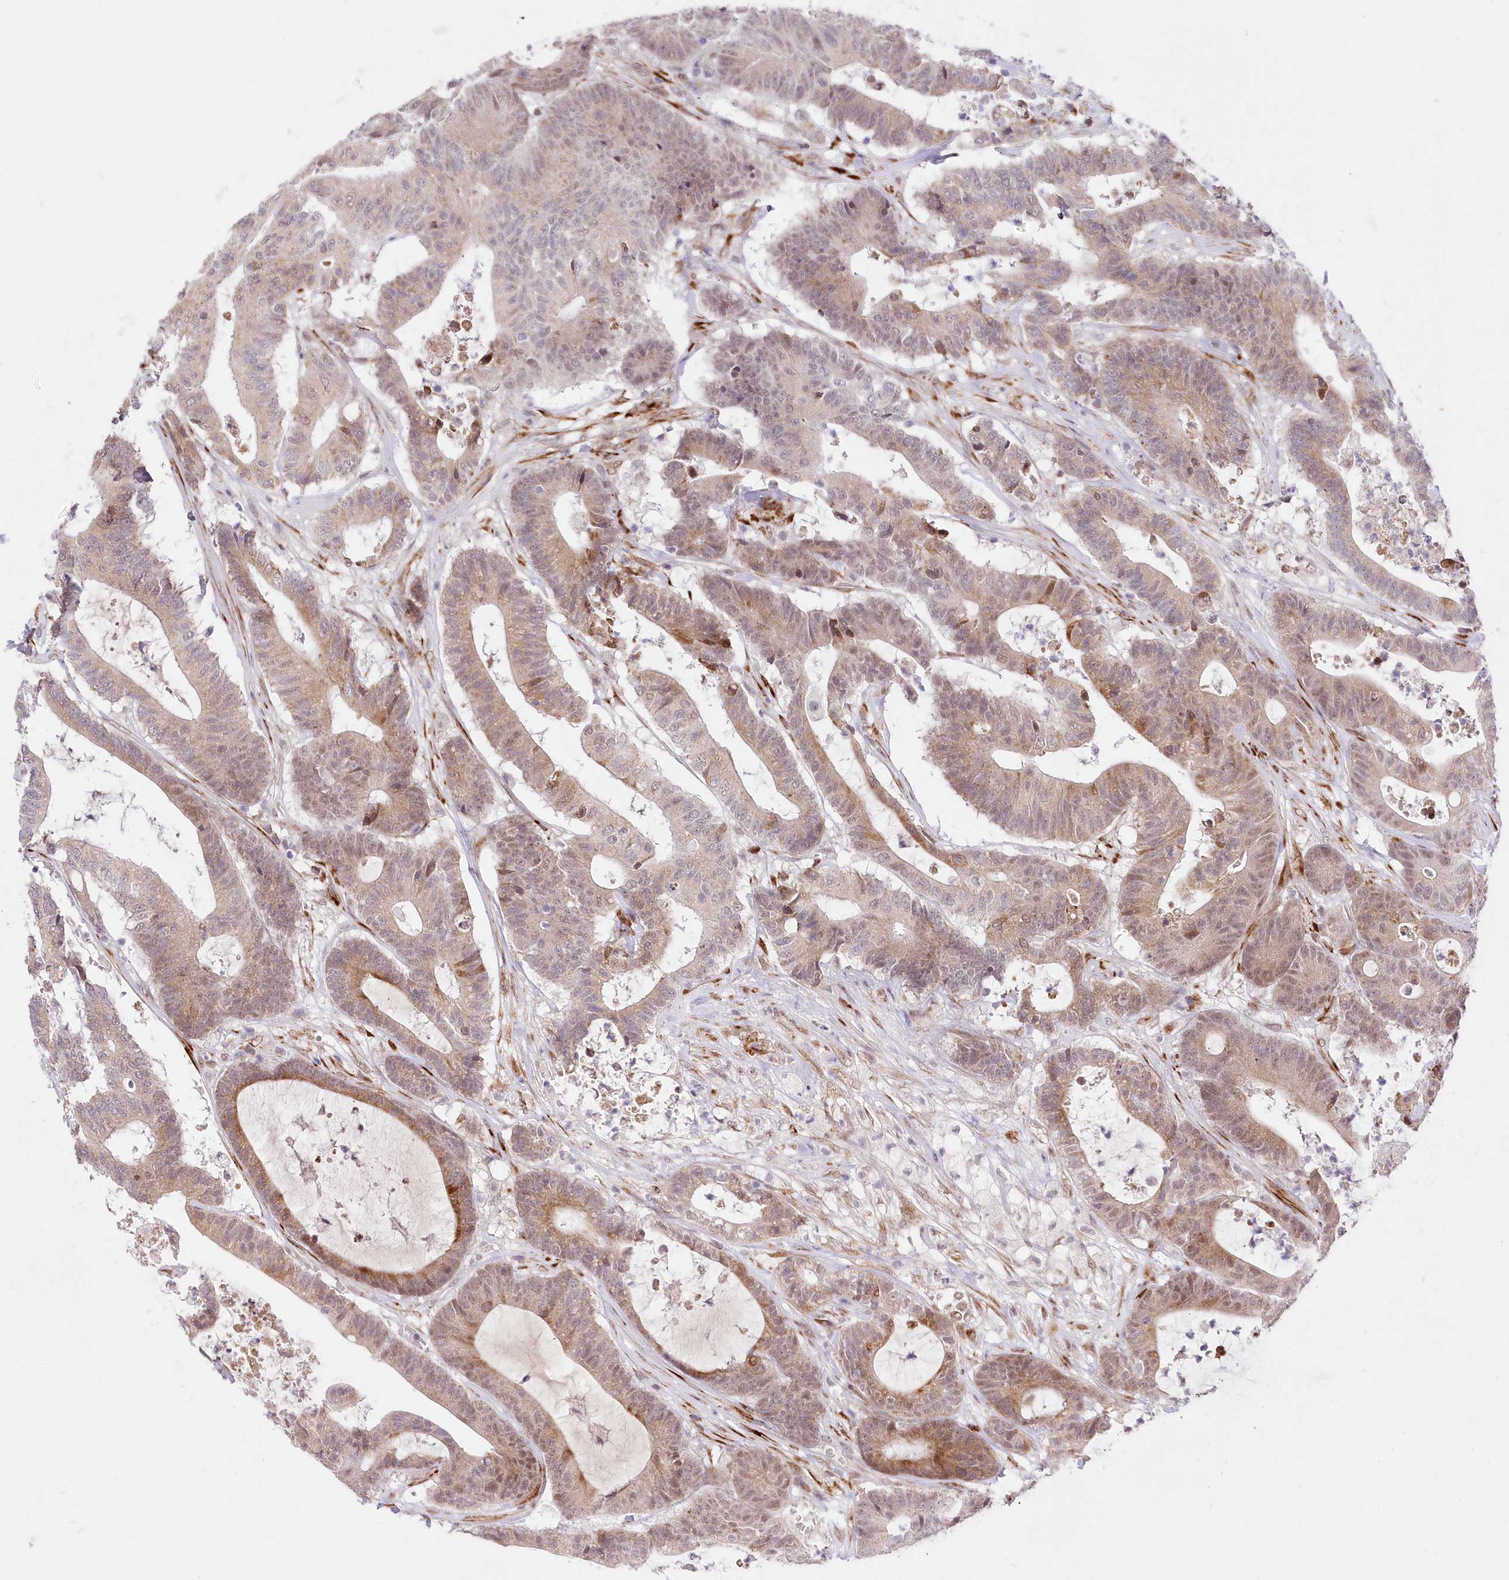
{"staining": {"intensity": "weak", "quantity": ">75%", "location": "cytoplasmic/membranous,nuclear"}, "tissue": "colorectal cancer", "cell_type": "Tumor cells", "image_type": "cancer", "snomed": [{"axis": "morphology", "description": "Adenocarcinoma, NOS"}, {"axis": "topography", "description": "Colon"}], "caption": "An immunohistochemistry (IHC) micrograph of tumor tissue is shown. Protein staining in brown highlights weak cytoplasmic/membranous and nuclear positivity in colorectal adenocarcinoma within tumor cells. (DAB (3,3'-diaminobenzidine) IHC, brown staining for protein, blue staining for nuclei).", "gene": "LDB1", "patient": {"sex": "female", "age": 84}}